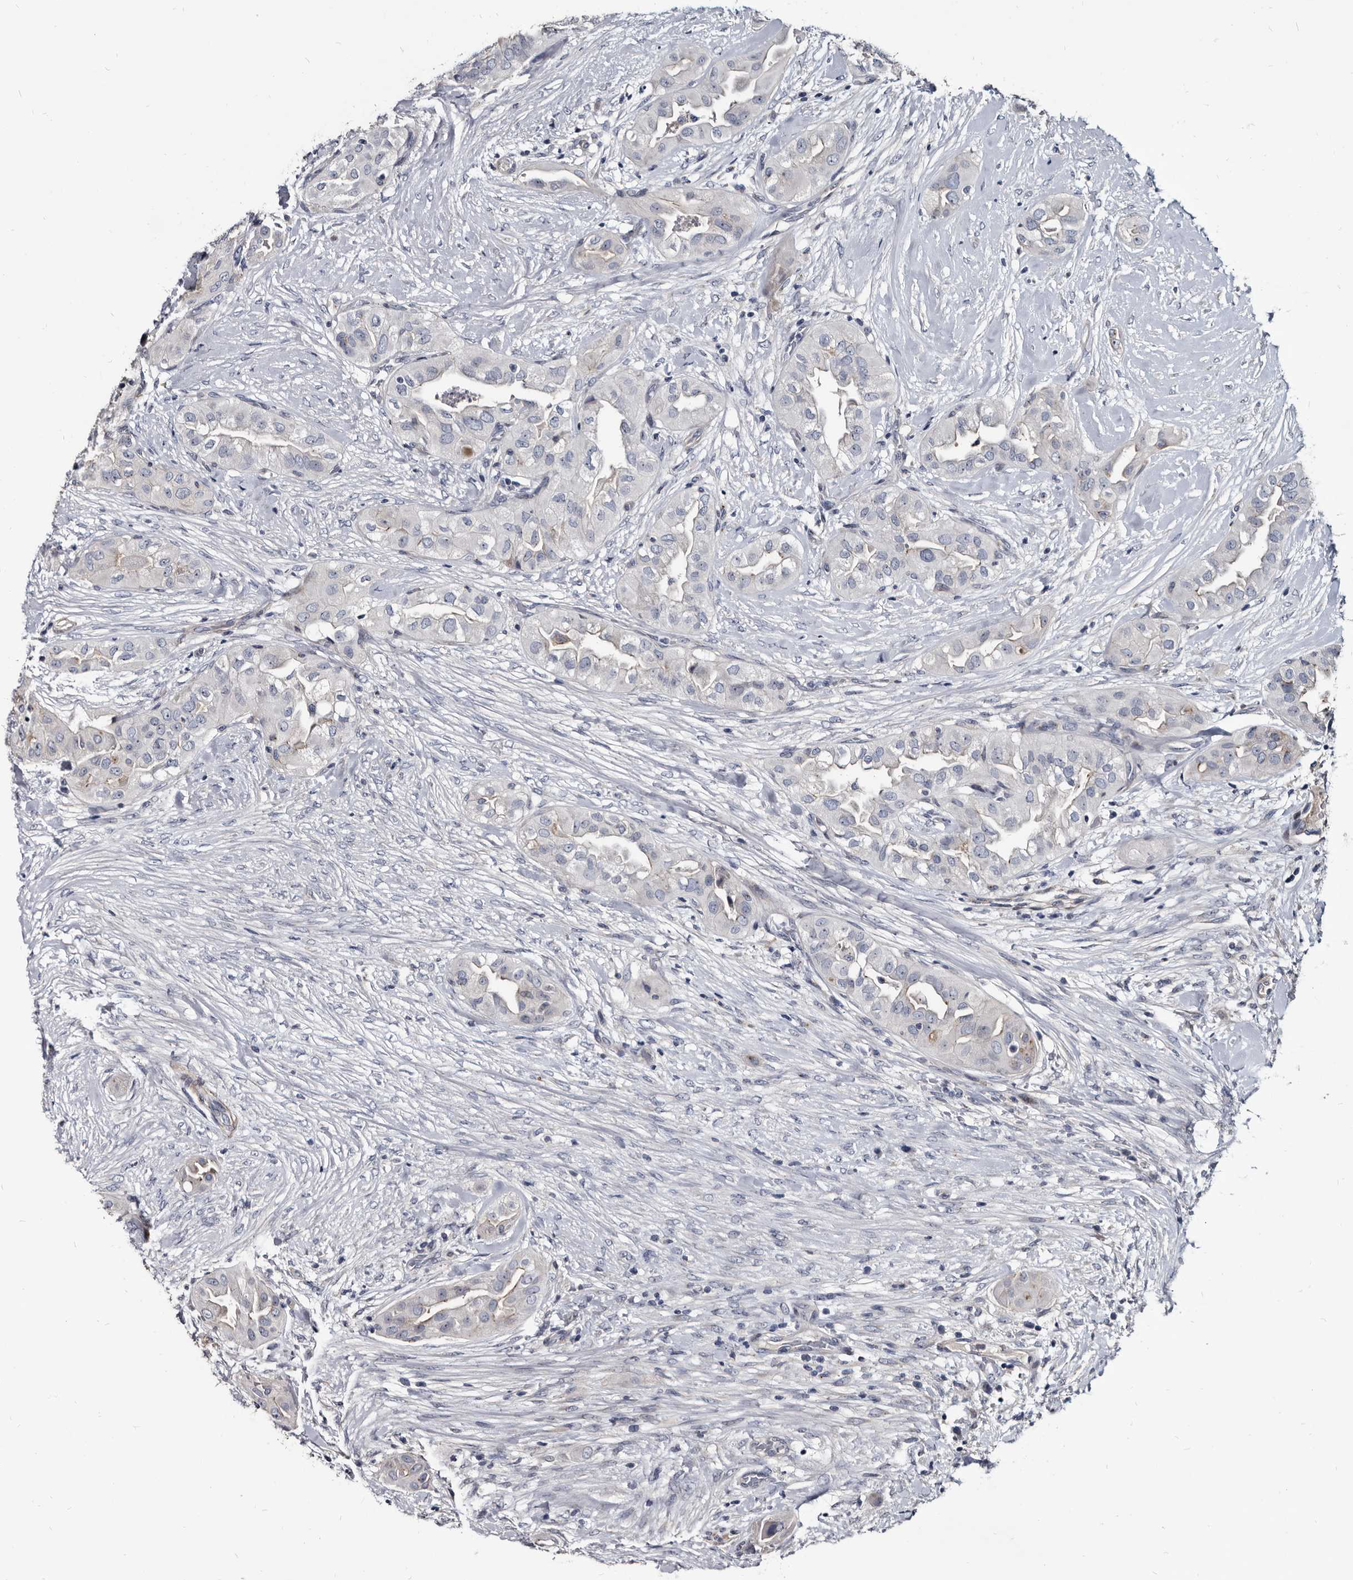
{"staining": {"intensity": "negative", "quantity": "none", "location": "none"}, "tissue": "thyroid cancer", "cell_type": "Tumor cells", "image_type": "cancer", "snomed": [{"axis": "morphology", "description": "Papillary adenocarcinoma, NOS"}, {"axis": "topography", "description": "Thyroid gland"}], "caption": "The immunohistochemistry photomicrograph has no significant positivity in tumor cells of thyroid papillary adenocarcinoma tissue.", "gene": "PRSS8", "patient": {"sex": "female", "age": 59}}